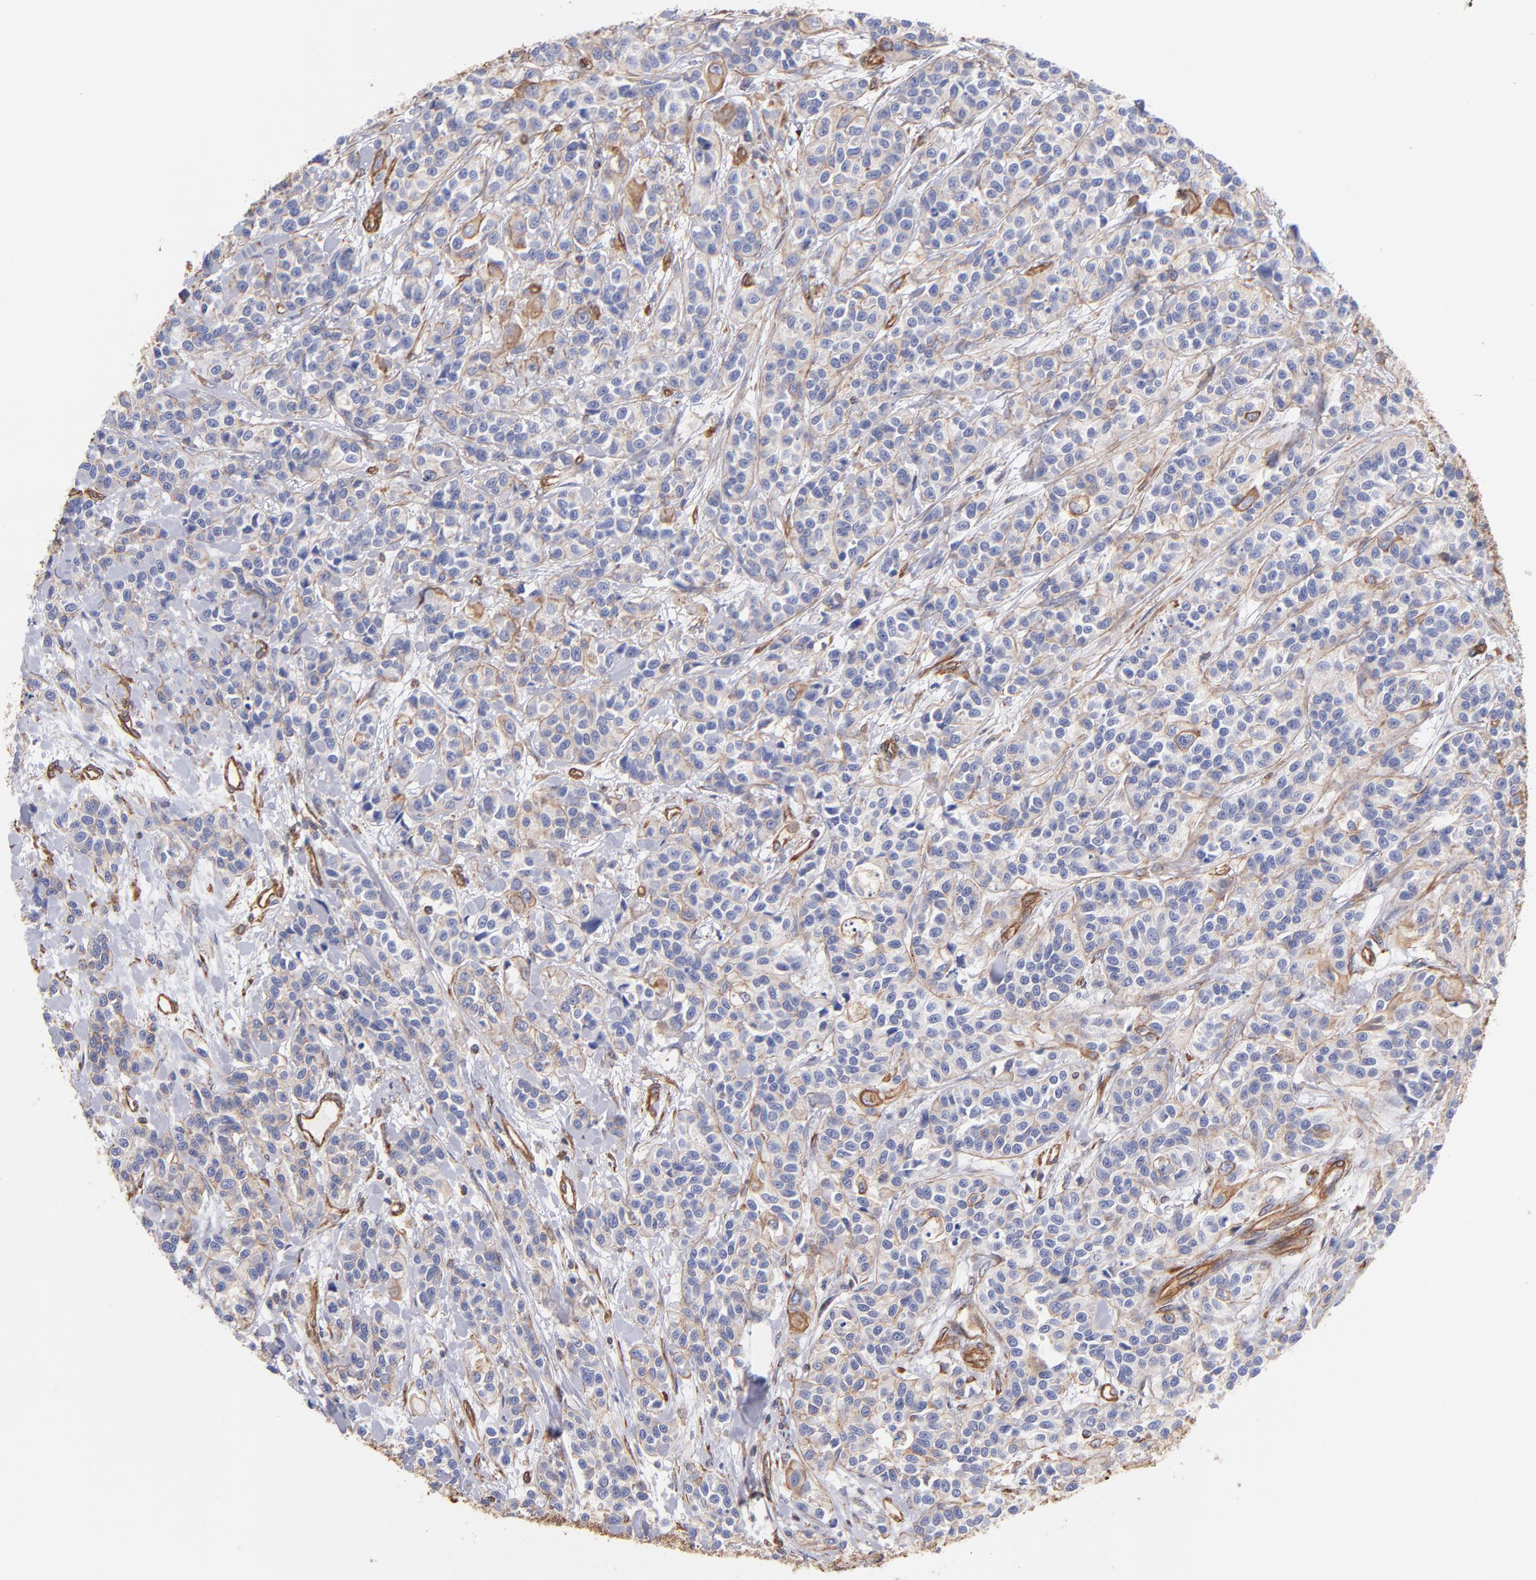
{"staining": {"intensity": "weak", "quantity": ">75%", "location": "cytoplasmic/membranous"}, "tissue": "urothelial cancer", "cell_type": "Tumor cells", "image_type": "cancer", "snomed": [{"axis": "morphology", "description": "Urothelial carcinoma, High grade"}, {"axis": "topography", "description": "Urinary bladder"}], "caption": "This image exhibits immunohistochemistry (IHC) staining of human urothelial carcinoma (high-grade), with low weak cytoplasmic/membranous positivity in about >75% of tumor cells.", "gene": "PLEC", "patient": {"sex": "female", "age": 81}}